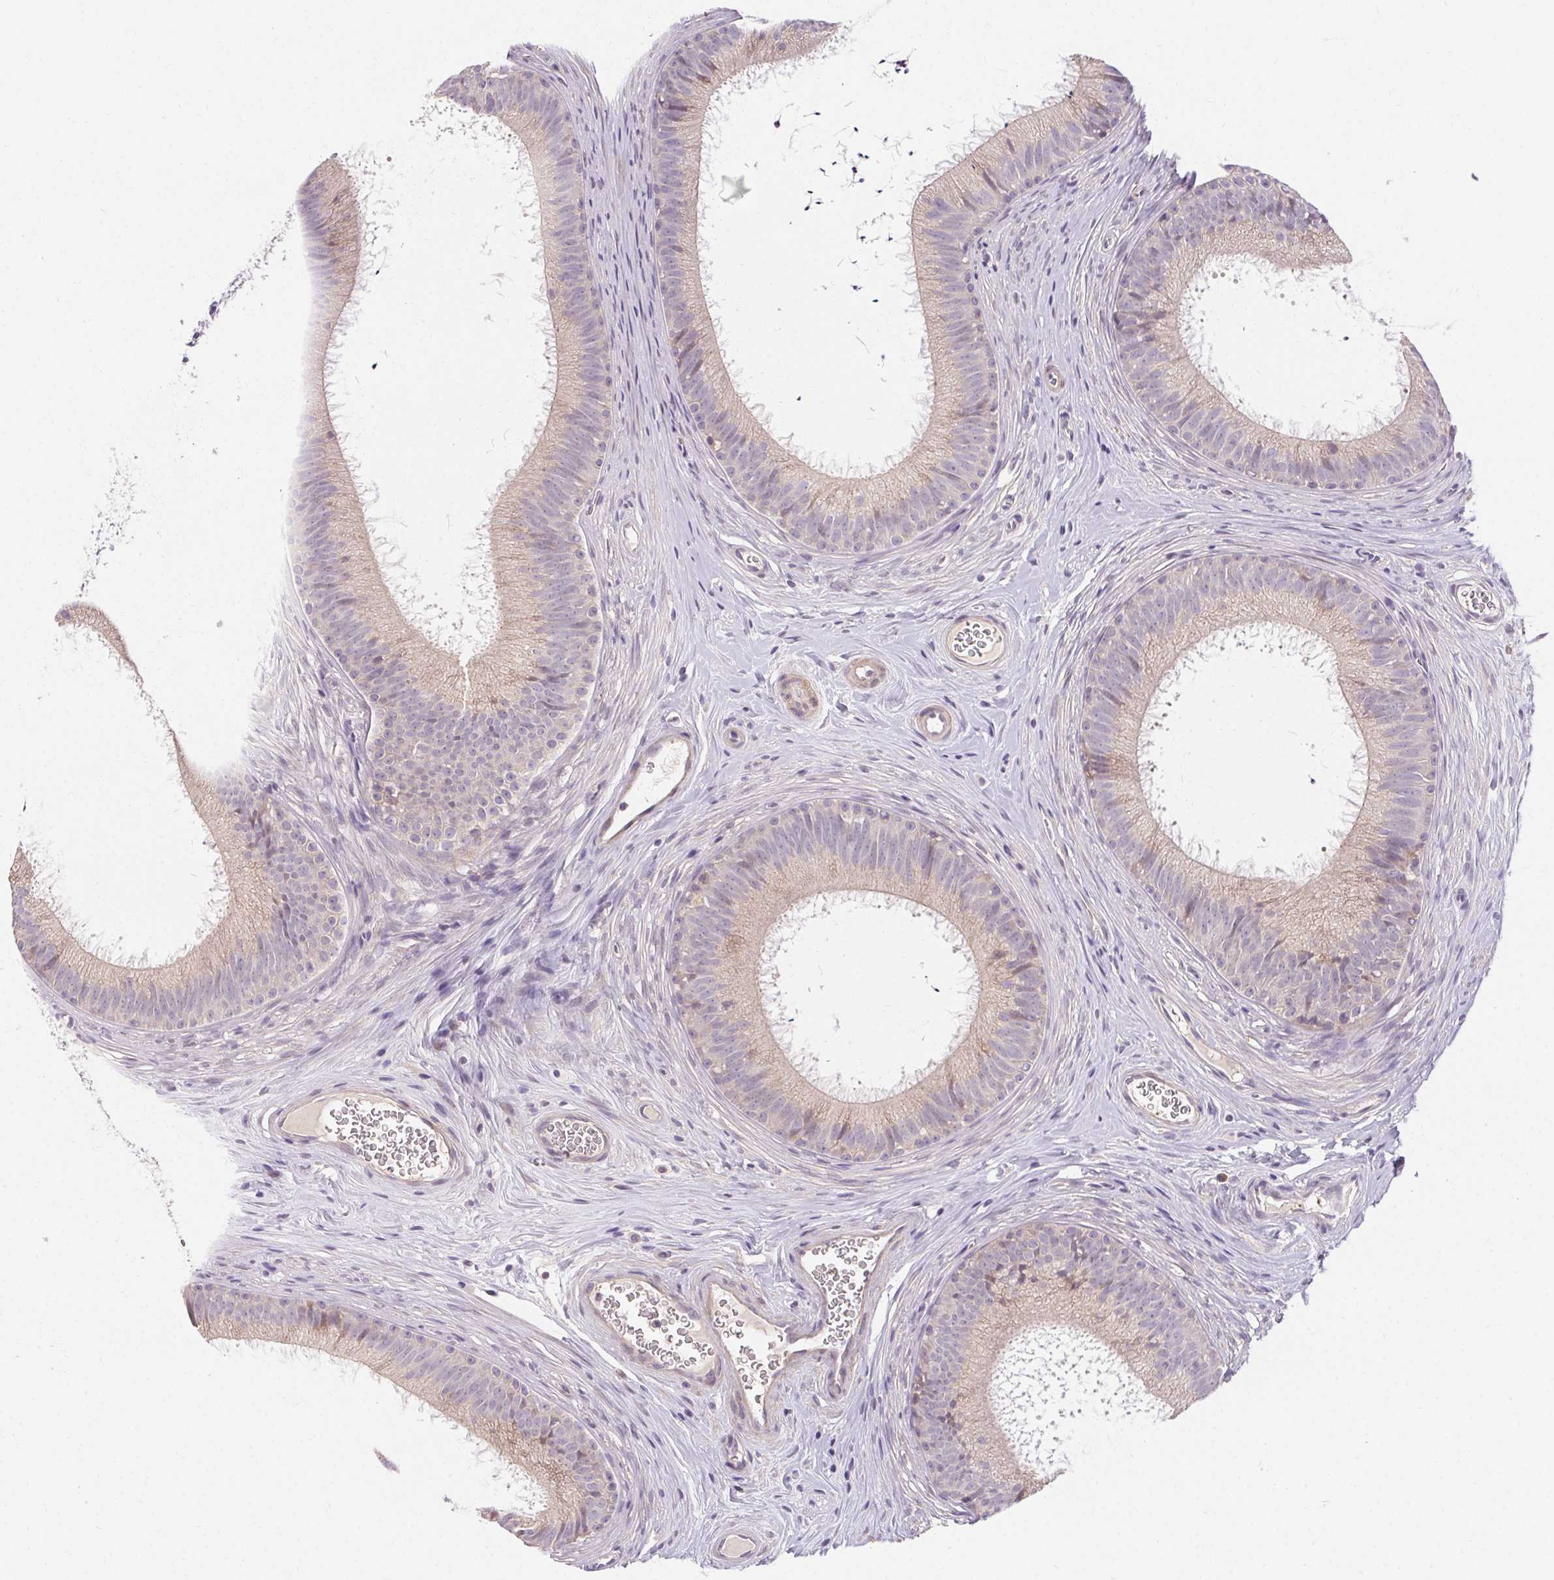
{"staining": {"intensity": "weak", "quantity": "25%-75%", "location": "cytoplasmic/membranous"}, "tissue": "epididymis", "cell_type": "Glandular cells", "image_type": "normal", "snomed": [{"axis": "morphology", "description": "Normal tissue, NOS"}, {"axis": "topography", "description": "Epididymis"}], "caption": "Glandular cells display low levels of weak cytoplasmic/membranous expression in about 25%-75% of cells in benign human epididymis. (brown staining indicates protein expression, while blue staining denotes nuclei).", "gene": "TMEM52B", "patient": {"sex": "male", "age": 24}}